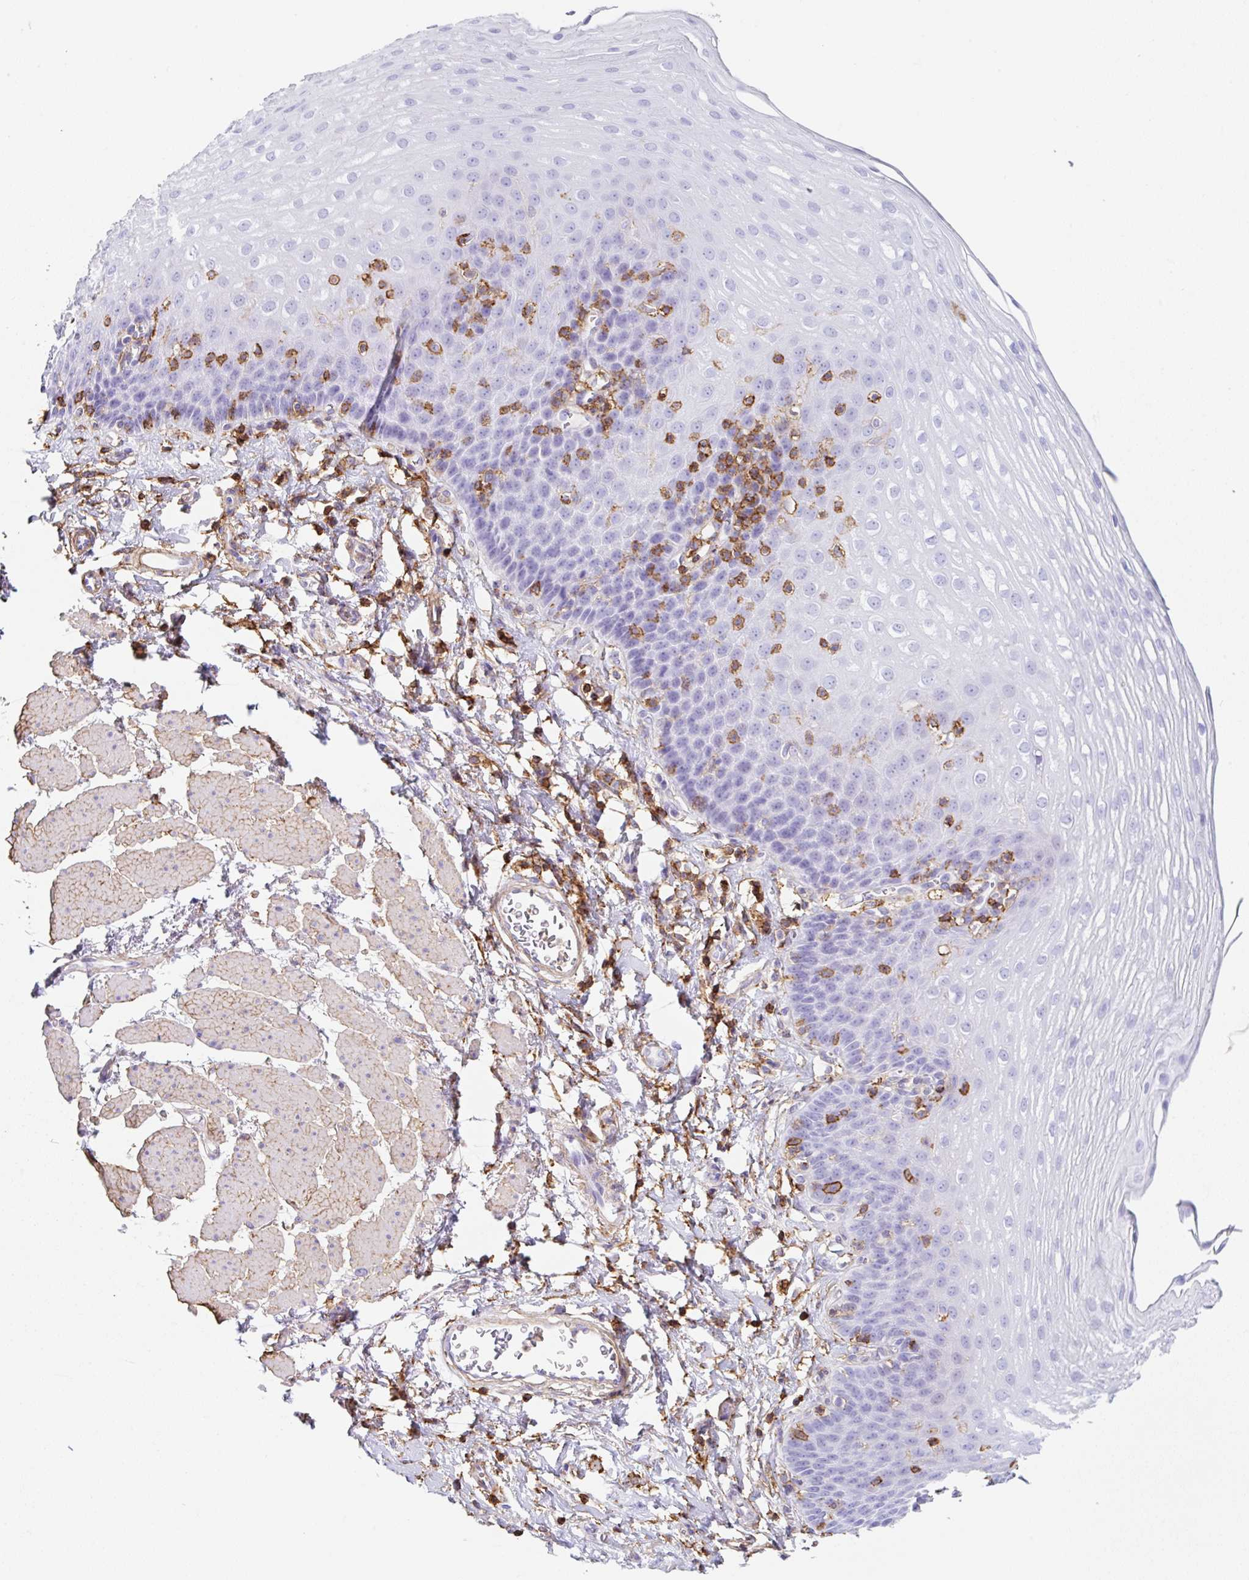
{"staining": {"intensity": "negative", "quantity": "none", "location": "none"}, "tissue": "esophagus", "cell_type": "Squamous epithelial cells", "image_type": "normal", "snomed": [{"axis": "morphology", "description": "Normal tissue, NOS"}, {"axis": "topography", "description": "Esophagus"}], "caption": "DAB immunohistochemical staining of normal esophagus shows no significant positivity in squamous epithelial cells. Nuclei are stained in blue.", "gene": "MTTP", "patient": {"sex": "female", "age": 81}}